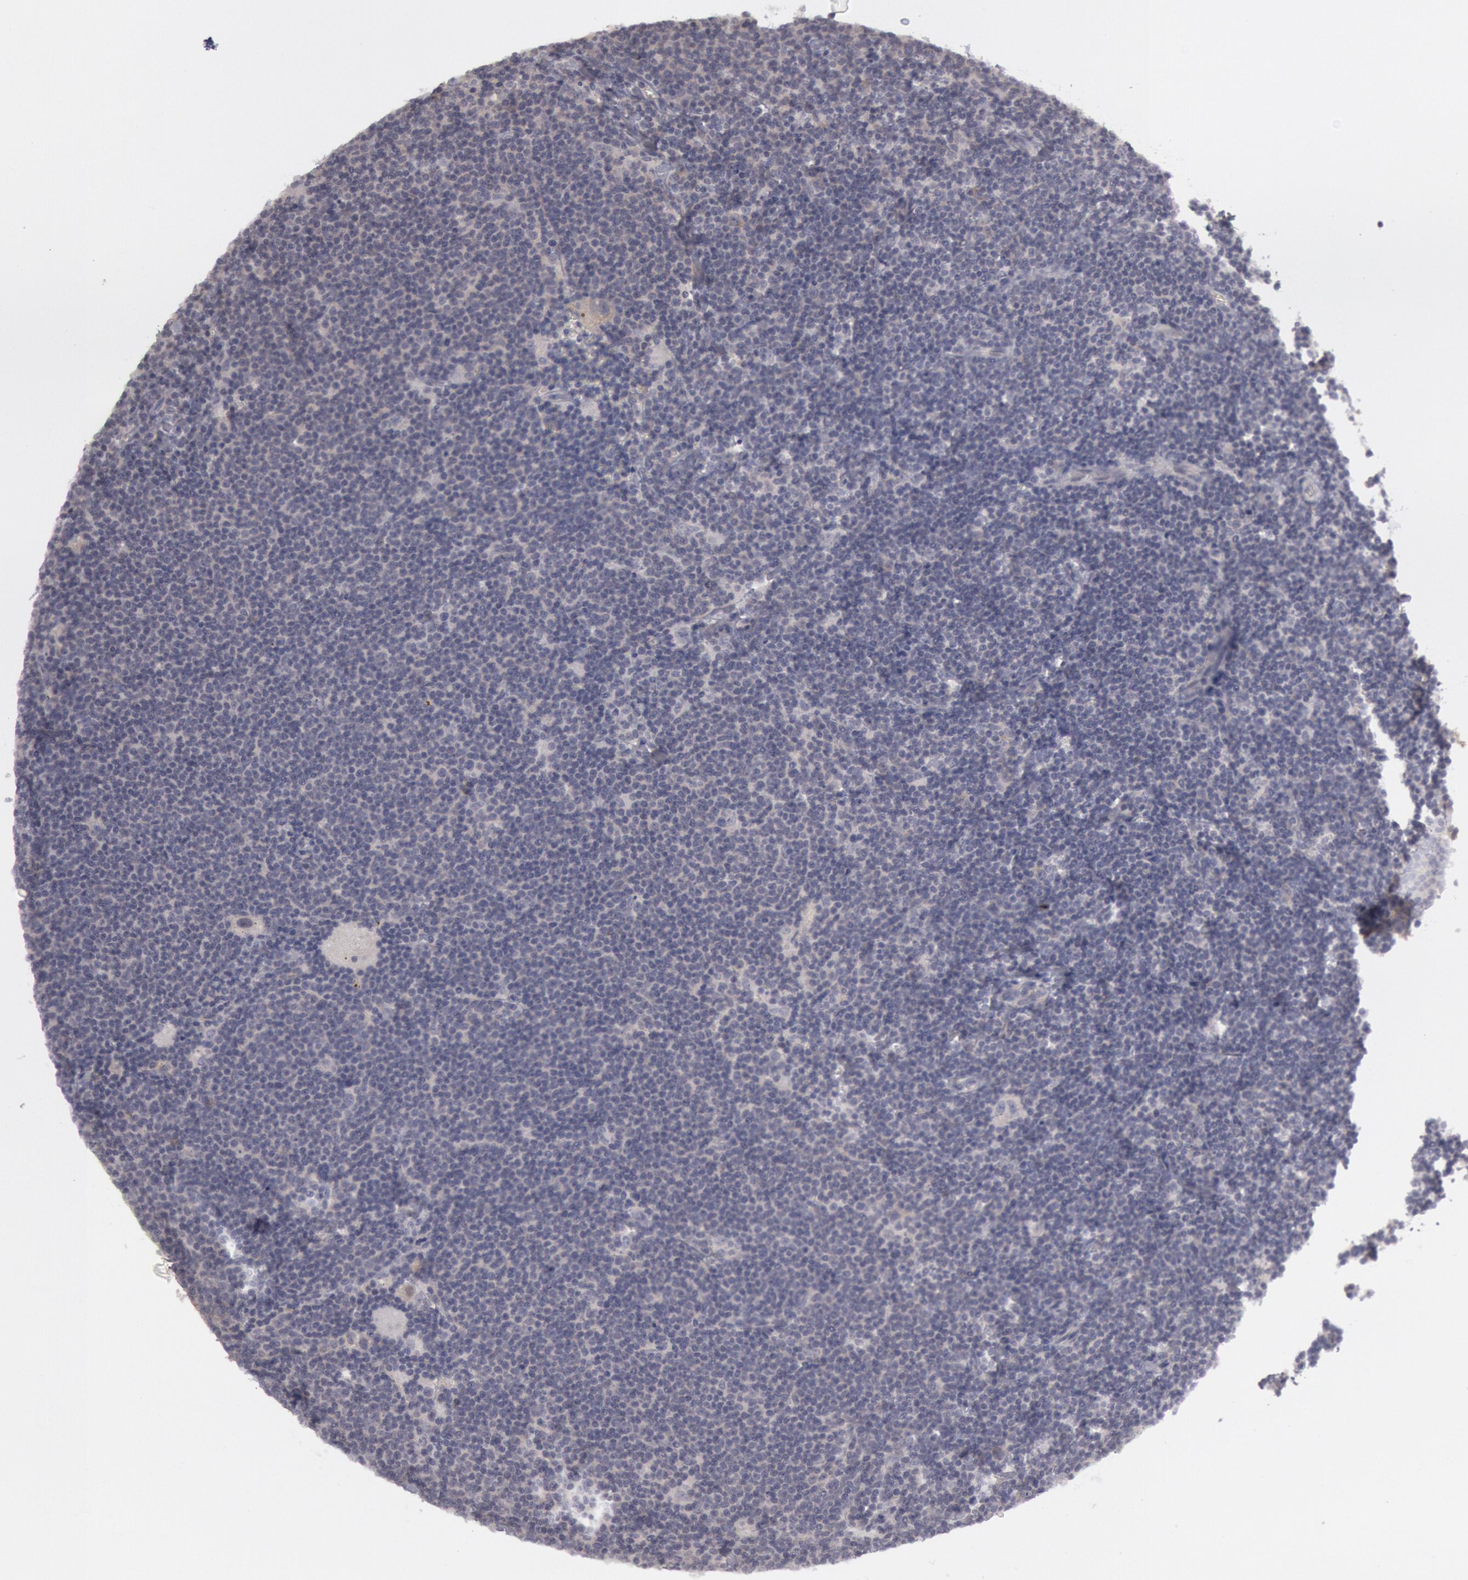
{"staining": {"intensity": "negative", "quantity": "none", "location": "none"}, "tissue": "lymphoma", "cell_type": "Tumor cells", "image_type": "cancer", "snomed": [{"axis": "morphology", "description": "Malignant lymphoma, non-Hodgkin's type, Low grade"}, {"axis": "topography", "description": "Lymph node"}], "caption": "This histopathology image is of lymphoma stained with immunohistochemistry to label a protein in brown with the nuclei are counter-stained blue. There is no staining in tumor cells.", "gene": "JOSD1", "patient": {"sex": "male", "age": 65}}